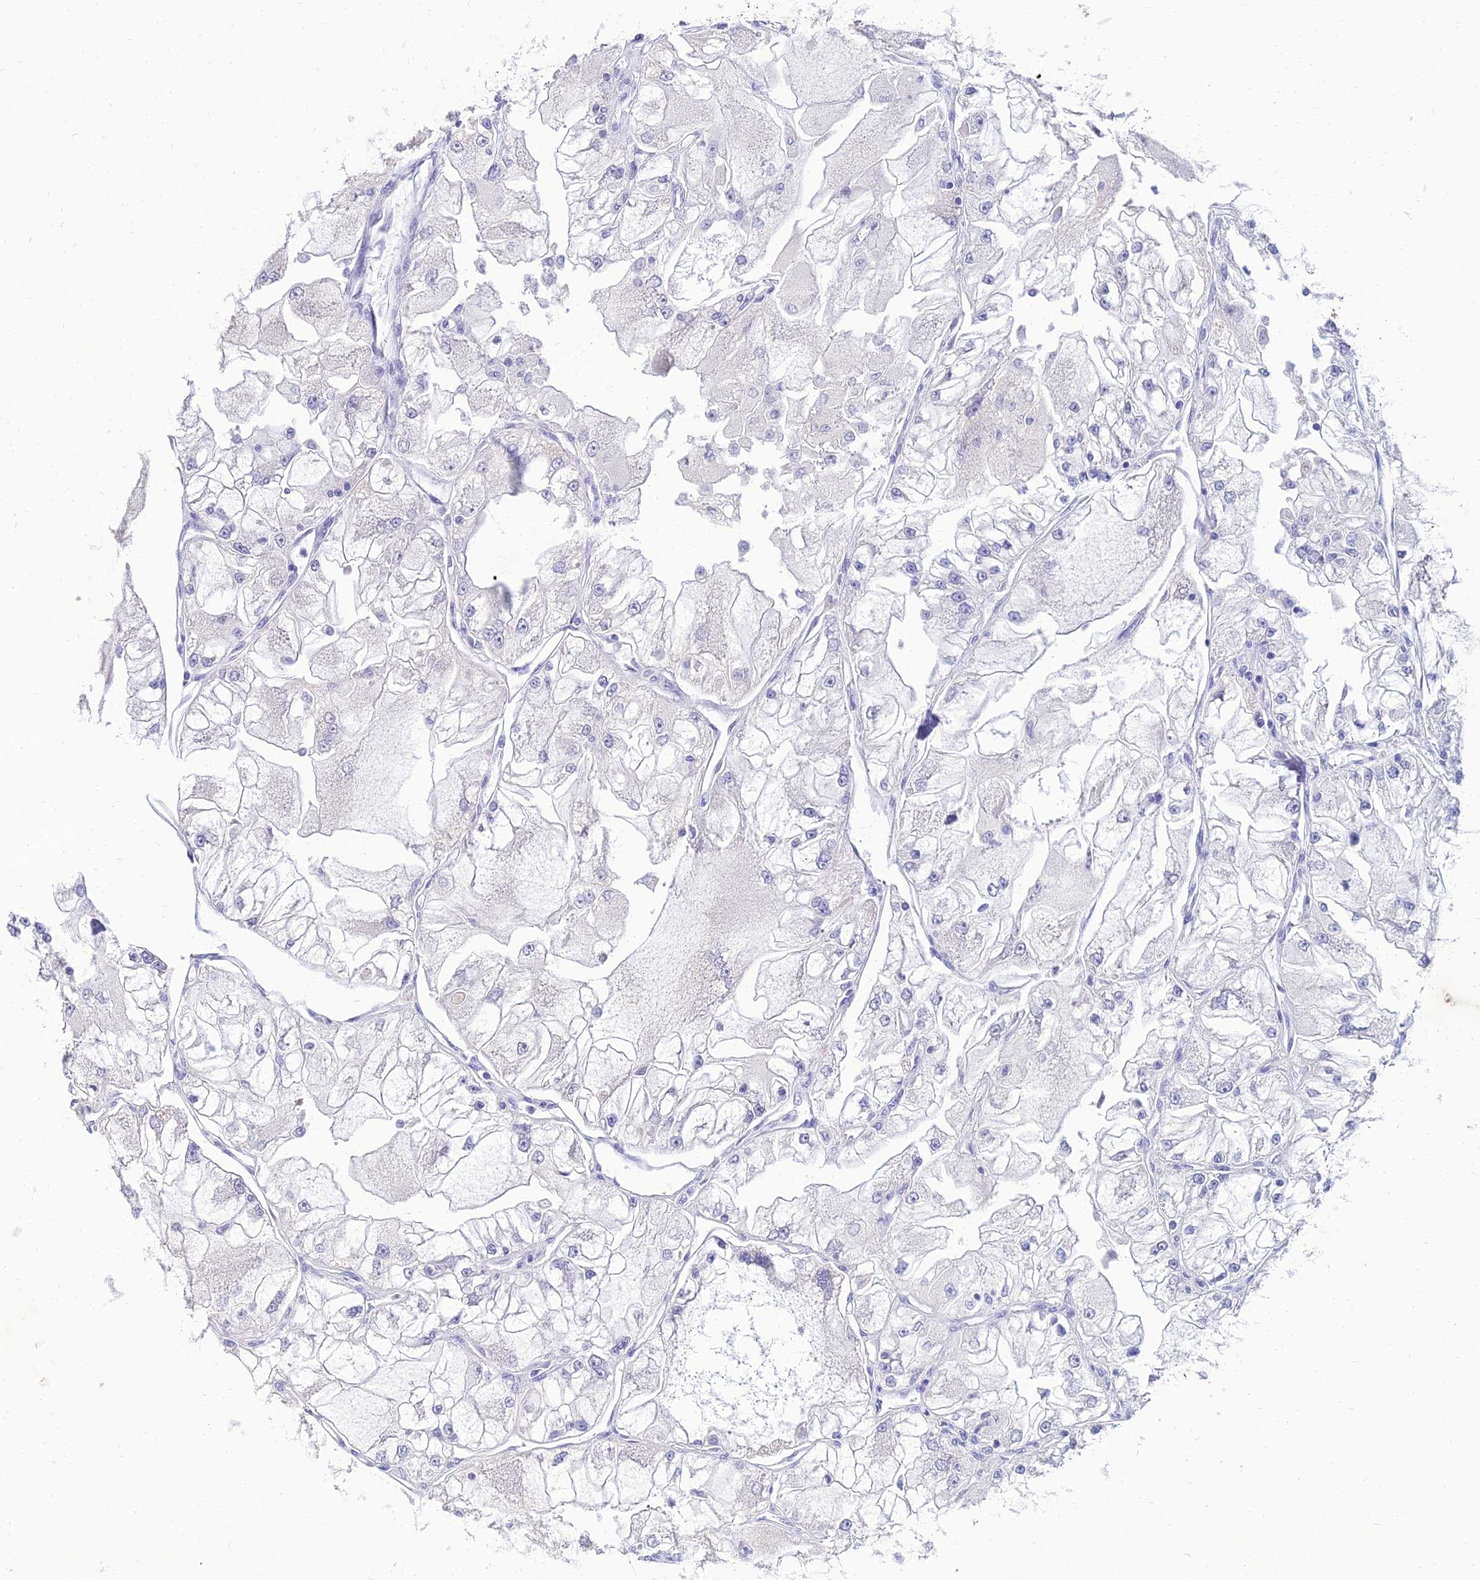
{"staining": {"intensity": "negative", "quantity": "none", "location": "none"}, "tissue": "renal cancer", "cell_type": "Tumor cells", "image_type": "cancer", "snomed": [{"axis": "morphology", "description": "Adenocarcinoma, NOS"}, {"axis": "topography", "description": "Kidney"}], "caption": "There is no significant positivity in tumor cells of renal cancer (adenocarcinoma).", "gene": "NPY", "patient": {"sex": "female", "age": 72}}